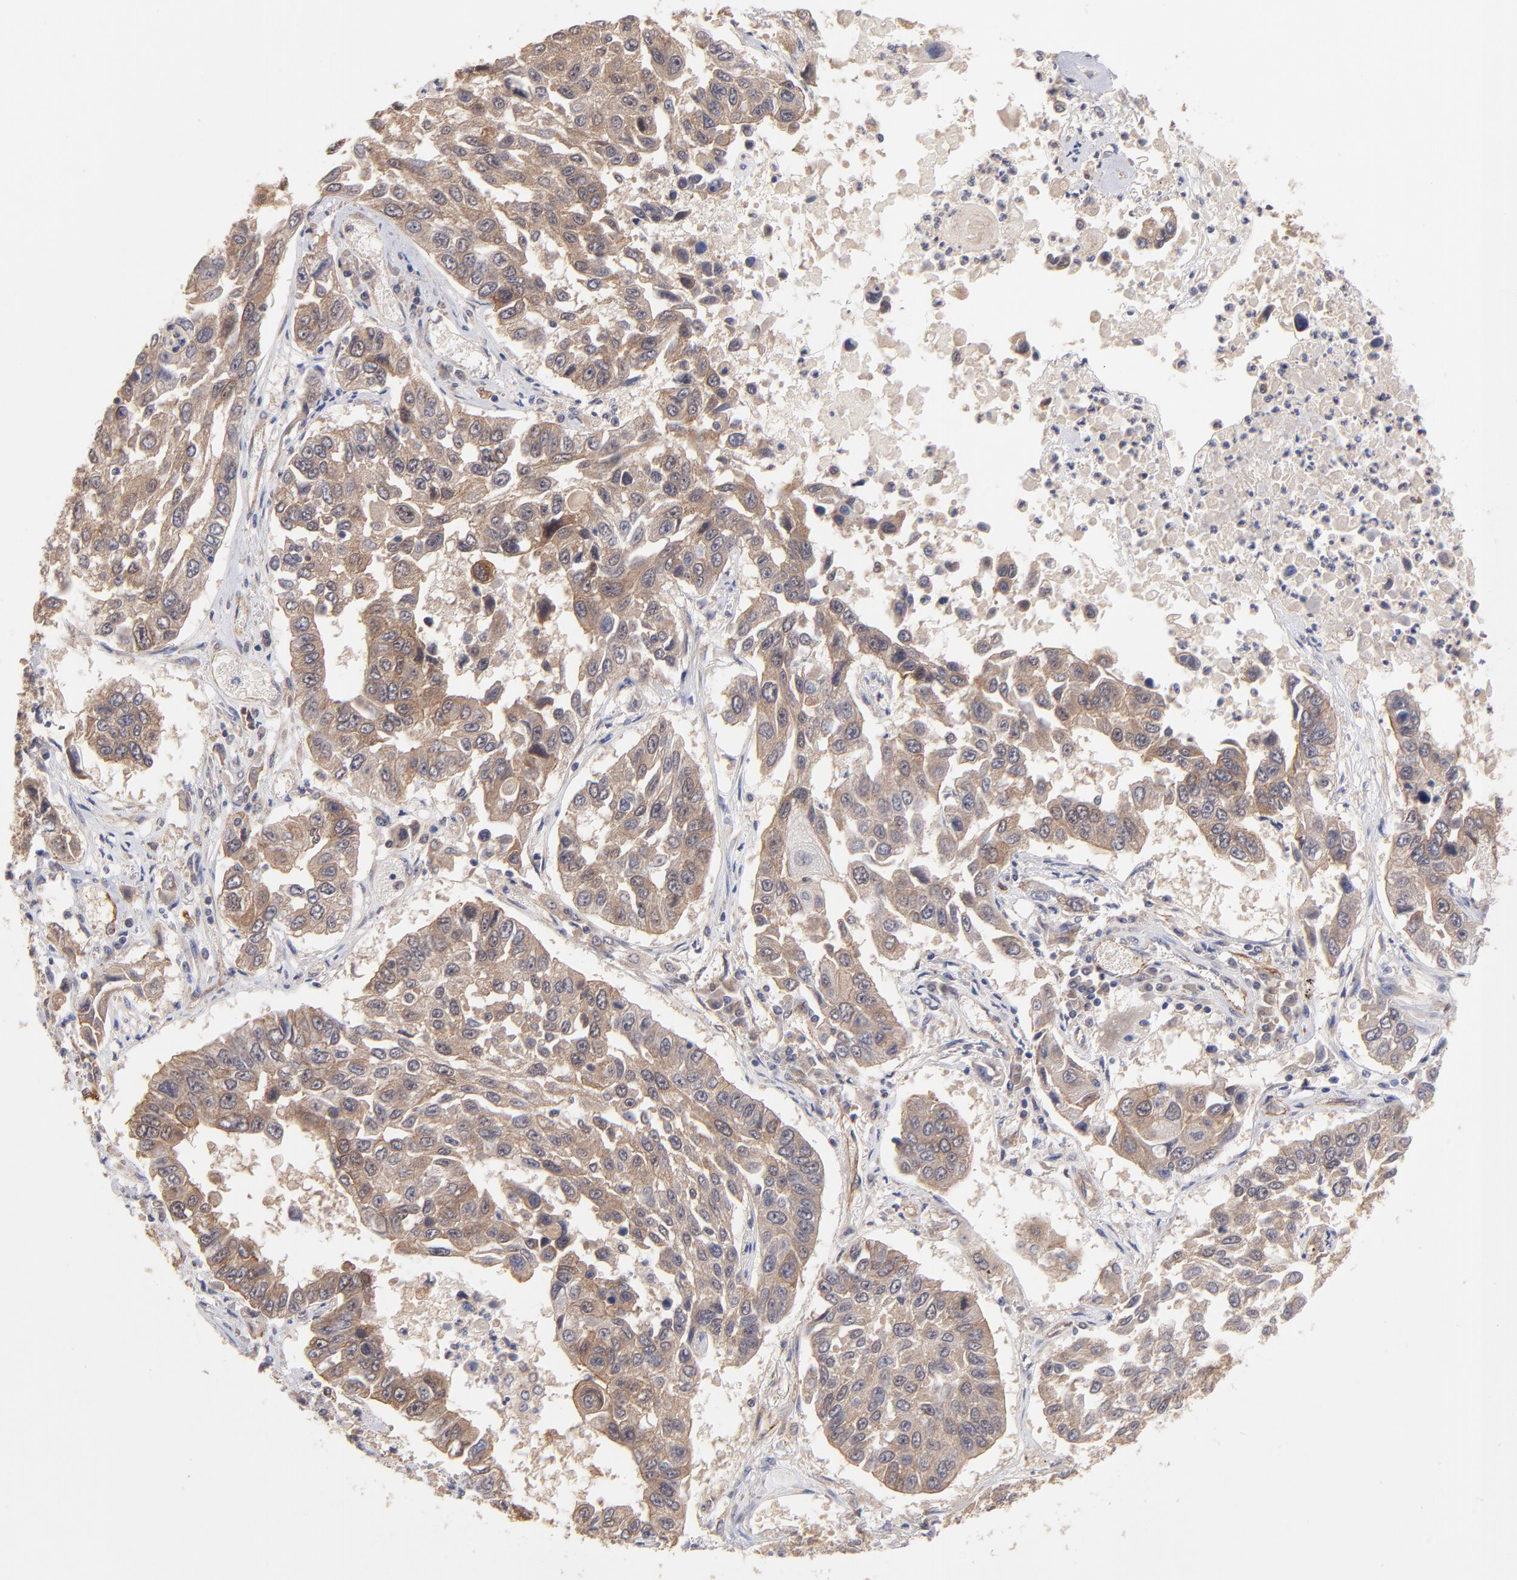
{"staining": {"intensity": "moderate", "quantity": ">75%", "location": "cytoplasmic/membranous"}, "tissue": "lung cancer", "cell_type": "Tumor cells", "image_type": "cancer", "snomed": [{"axis": "morphology", "description": "Squamous cell carcinoma, NOS"}, {"axis": "topography", "description": "Lung"}], "caption": "A photomicrograph of lung cancer stained for a protein demonstrates moderate cytoplasmic/membranous brown staining in tumor cells. (DAB (3,3'-diaminobenzidine) IHC, brown staining for protein, blue staining for nuclei).", "gene": "STAP2", "patient": {"sex": "male", "age": 71}}